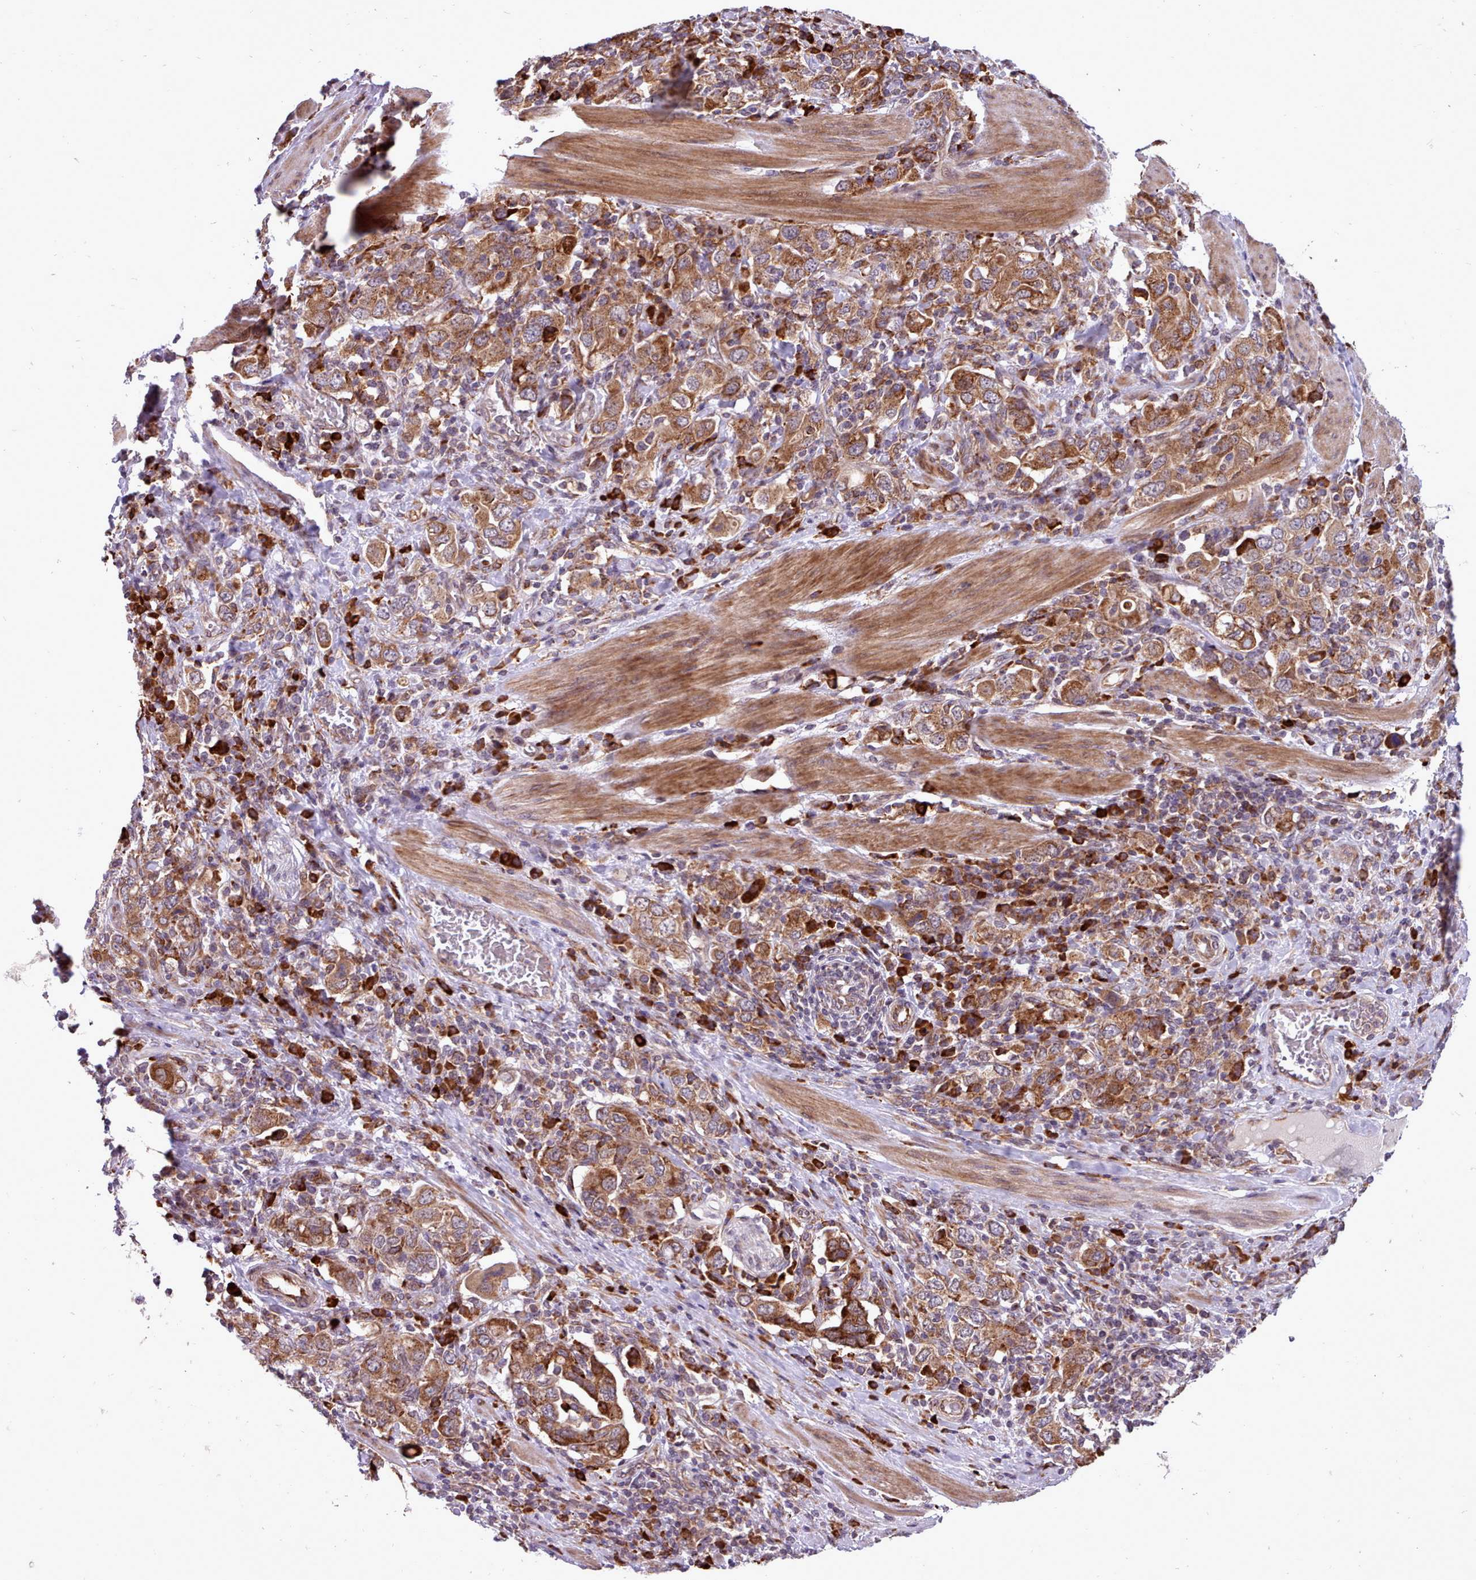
{"staining": {"intensity": "moderate", "quantity": ">75%", "location": "cytoplasmic/membranous"}, "tissue": "stomach cancer", "cell_type": "Tumor cells", "image_type": "cancer", "snomed": [{"axis": "morphology", "description": "Adenocarcinoma, NOS"}, {"axis": "topography", "description": "Stomach, upper"}, {"axis": "topography", "description": "Stomach"}], "caption": "An image of human stomach cancer stained for a protein shows moderate cytoplasmic/membranous brown staining in tumor cells. Immunohistochemistry (ihc) stains the protein of interest in brown and the nuclei are stained blue.", "gene": "TTLL3", "patient": {"sex": "male", "age": 62}}